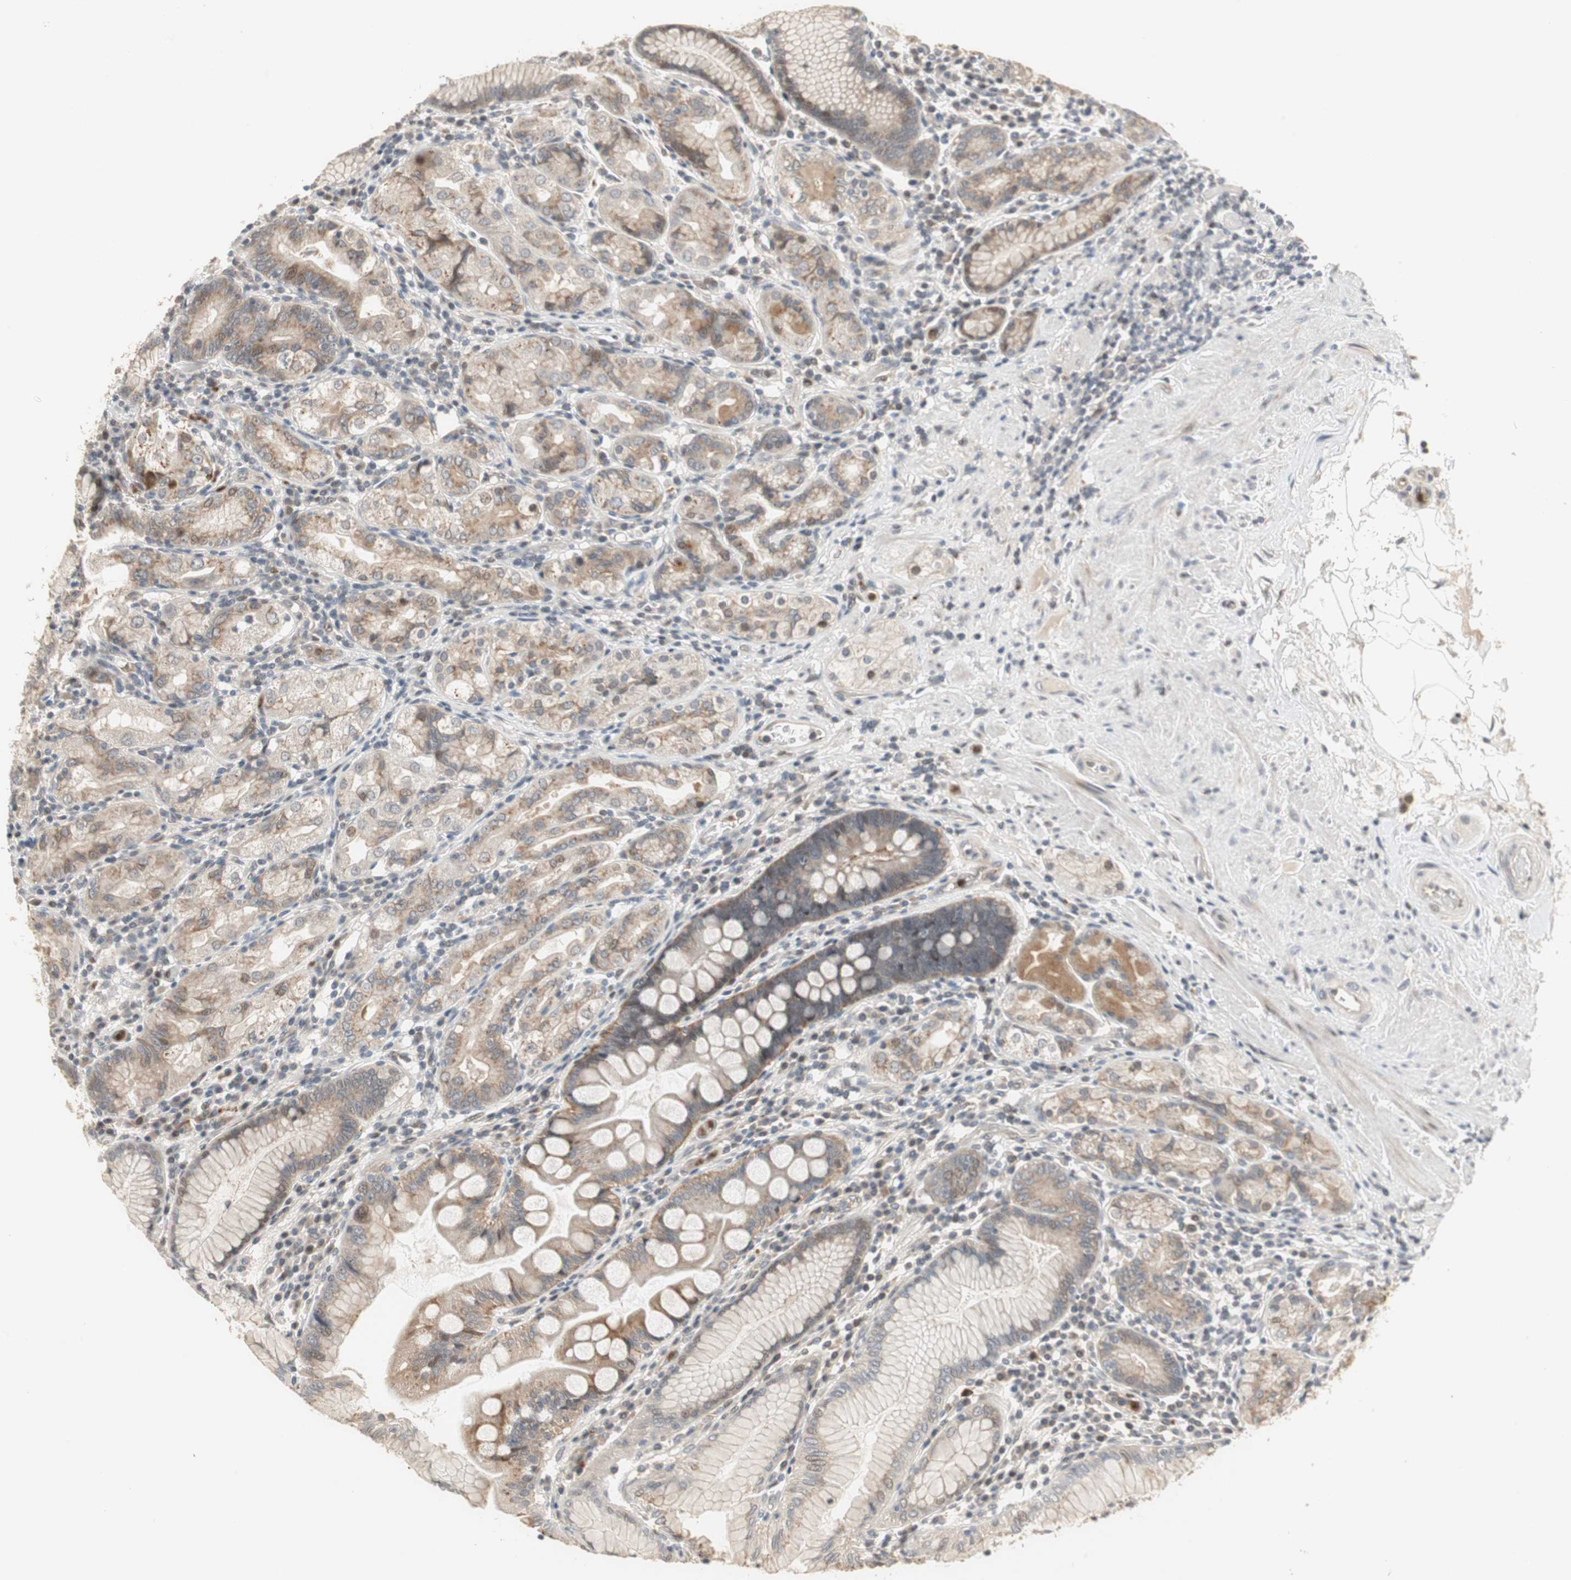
{"staining": {"intensity": "weak", "quantity": "25%-75%", "location": "cytoplasmic/membranous"}, "tissue": "stomach", "cell_type": "Glandular cells", "image_type": "normal", "snomed": [{"axis": "morphology", "description": "Normal tissue, NOS"}, {"axis": "topography", "description": "Stomach, lower"}], "caption": "Immunohistochemistry (IHC) micrograph of normal stomach: stomach stained using immunohistochemistry (IHC) shows low levels of weak protein expression localized specifically in the cytoplasmic/membranous of glandular cells, appearing as a cytoplasmic/membranous brown color.", "gene": "SNX4", "patient": {"sex": "female", "age": 76}}